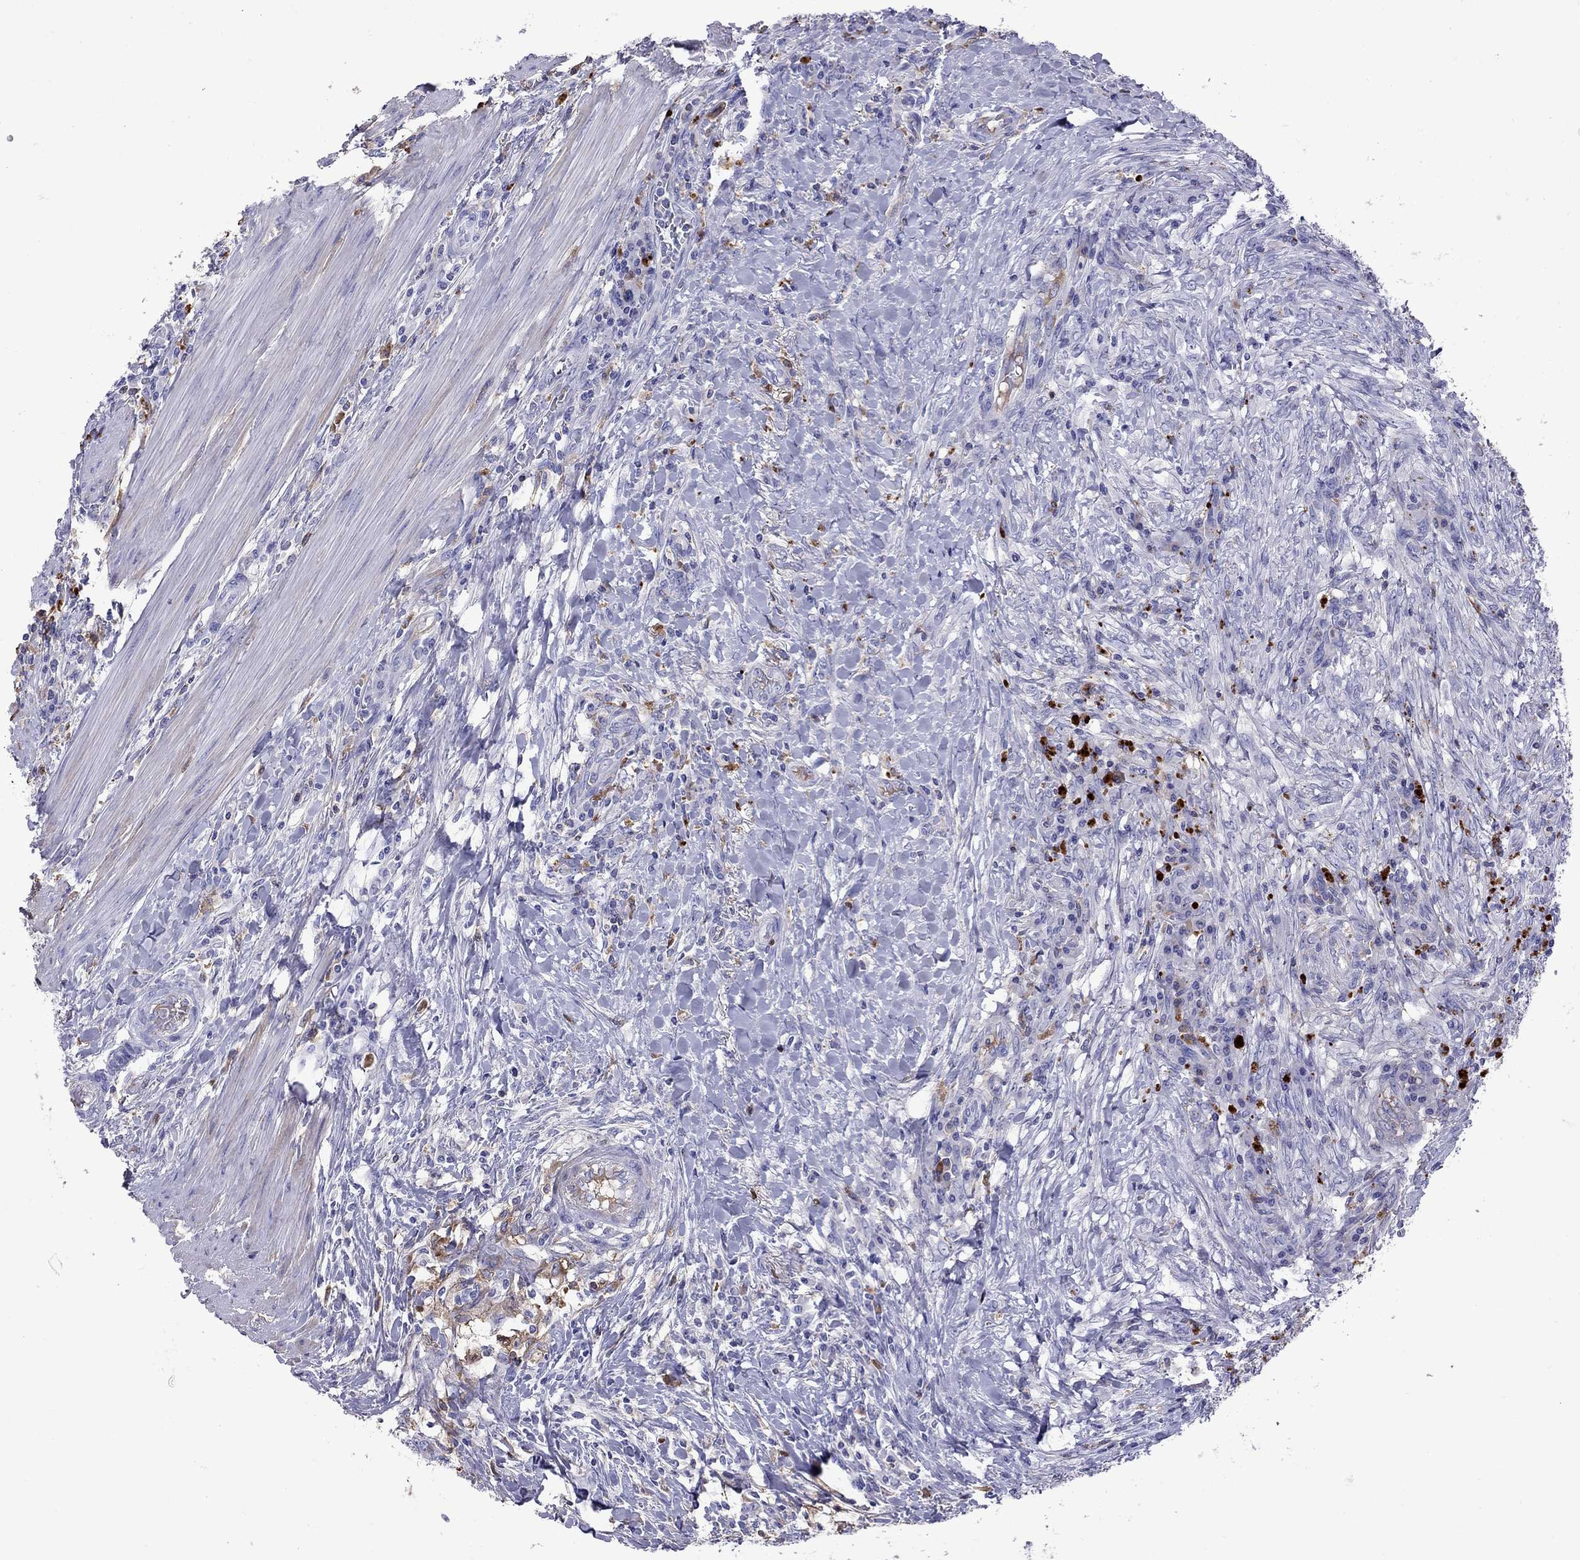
{"staining": {"intensity": "negative", "quantity": "none", "location": "none"}, "tissue": "colorectal cancer", "cell_type": "Tumor cells", "image_type": "cancer", "snomed": [{"axis": "morphology", "description": "Adenocarcinoma, NOS"}, {"axis": "topography", "description": "Colon"}], "caption": "The micrograph demonstrates no significant positivity in tumor cells of colorectal adenocarcinoma. (Immunohistochemistry (ihc), brightfield microscopy, high magnification).", "gene": "SERPINA3", "patient": {"sex": "male", "age": 53}}